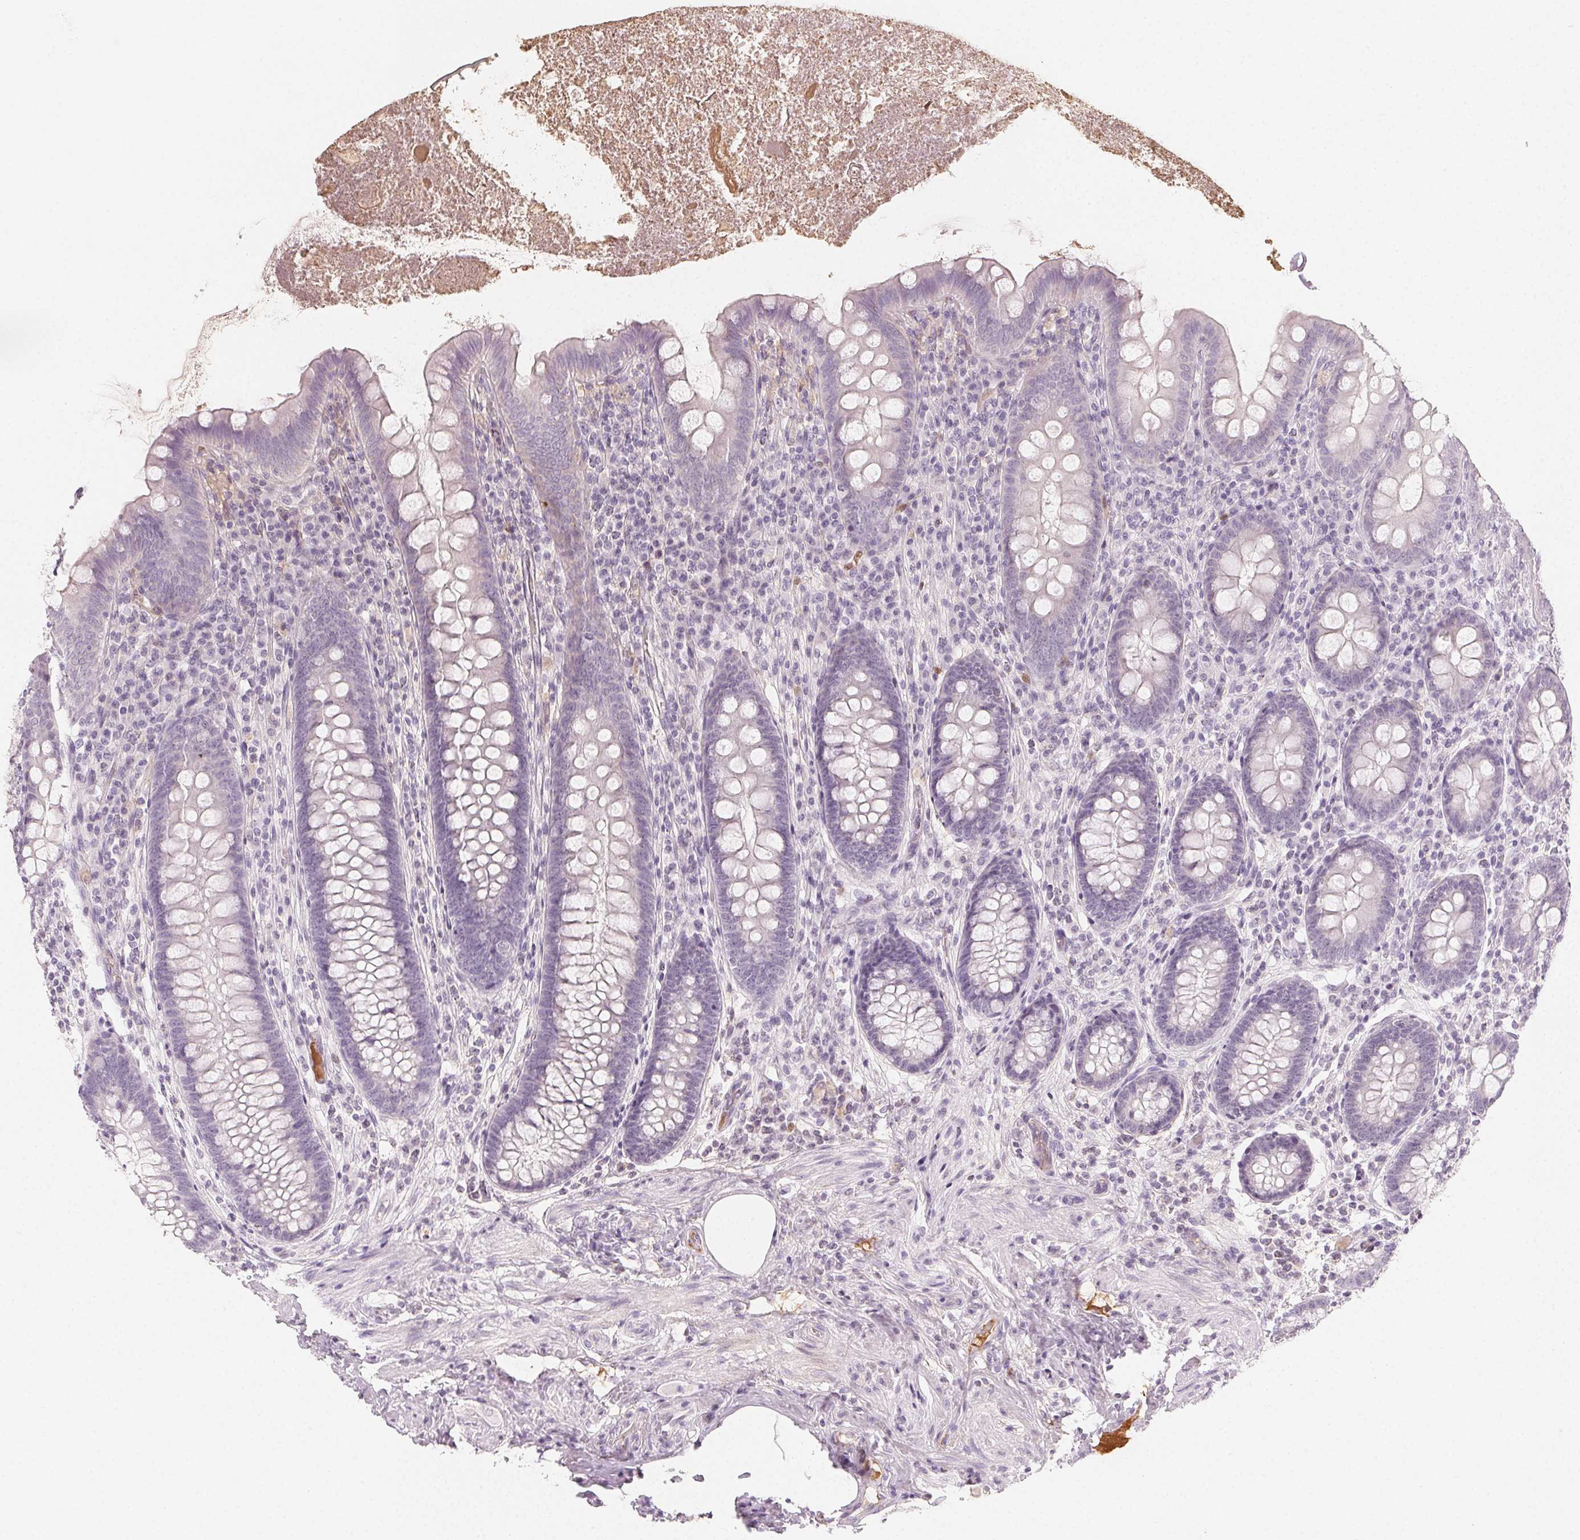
{"staining": {"intensity": "negative", "quantity": "none", "location": "none"}, "tissue": "appendix", "cell_type": "Glandular cells", "image_type": "normal", "snomed": [{"axis": "morphology", "description": "Normal tissue, NOS"}, {"axis": "topography", "description": "Appendix"}], "caption": "DAB immunohistochemical staining of unremarkable appendix displays no significant staining in glandular cells. (DAB IHC visualized using brightfield microscopy, high magnification).", "gene": "AFM", "patient": {"sex": "male", "age": 71}}